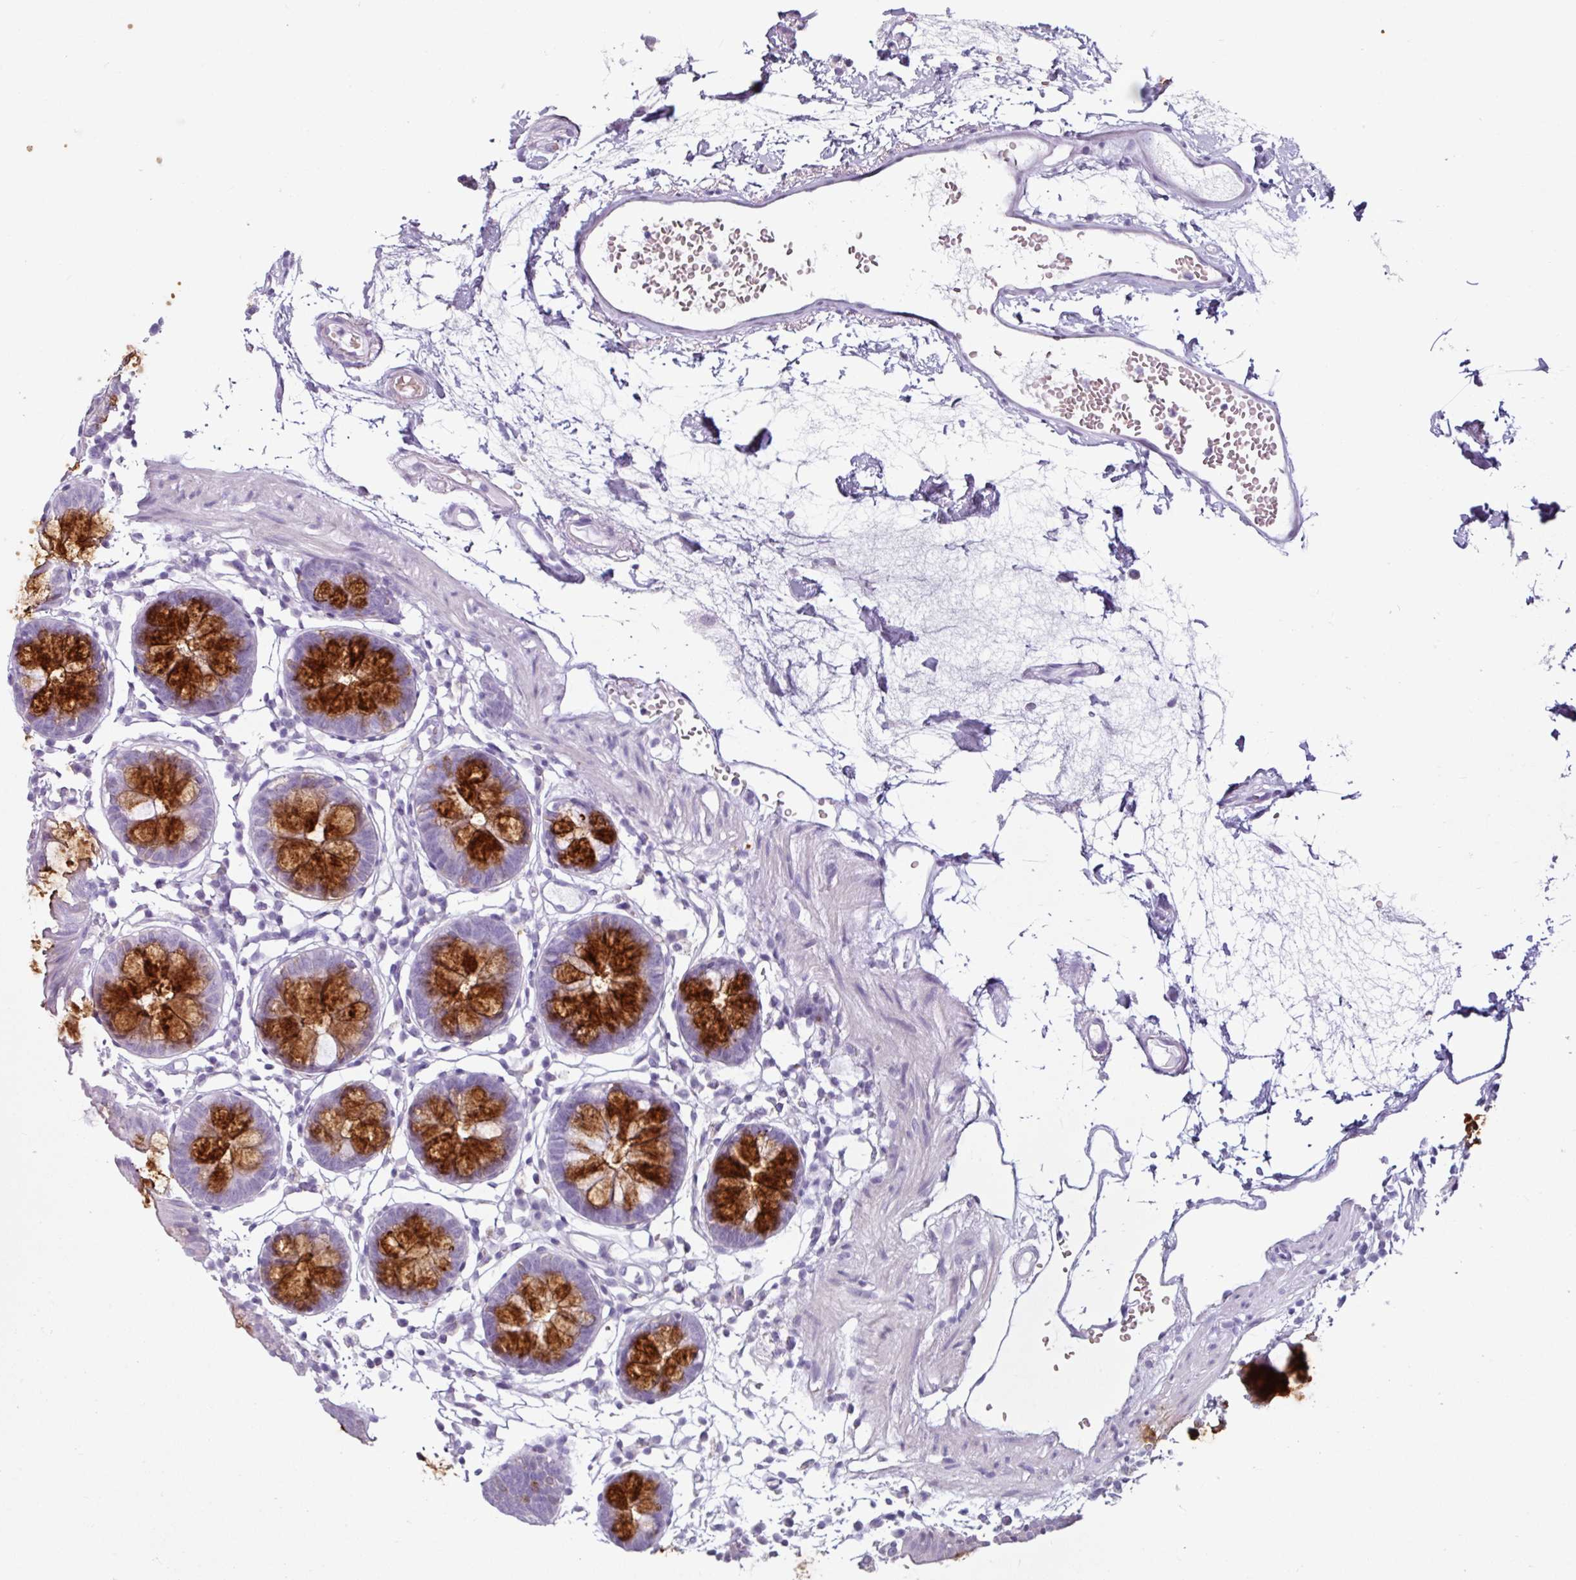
{"staining": {"intensity": "negative", "quantity": "none", "location": "none"}, "tissue": "colon", "cell_type": "Endothelial cells", "image_type": "normal", "snomed": [{"axis": "morphology", "description": "Normal tissue, NOS"}, {"axis": "topography", "description": "Colon"}], "caption": "The histopathology image exhibits no significant positivity in endothelial cells of colon.", "gene": "CLCA1", "patient": {"sex": "female", "age": 84}}